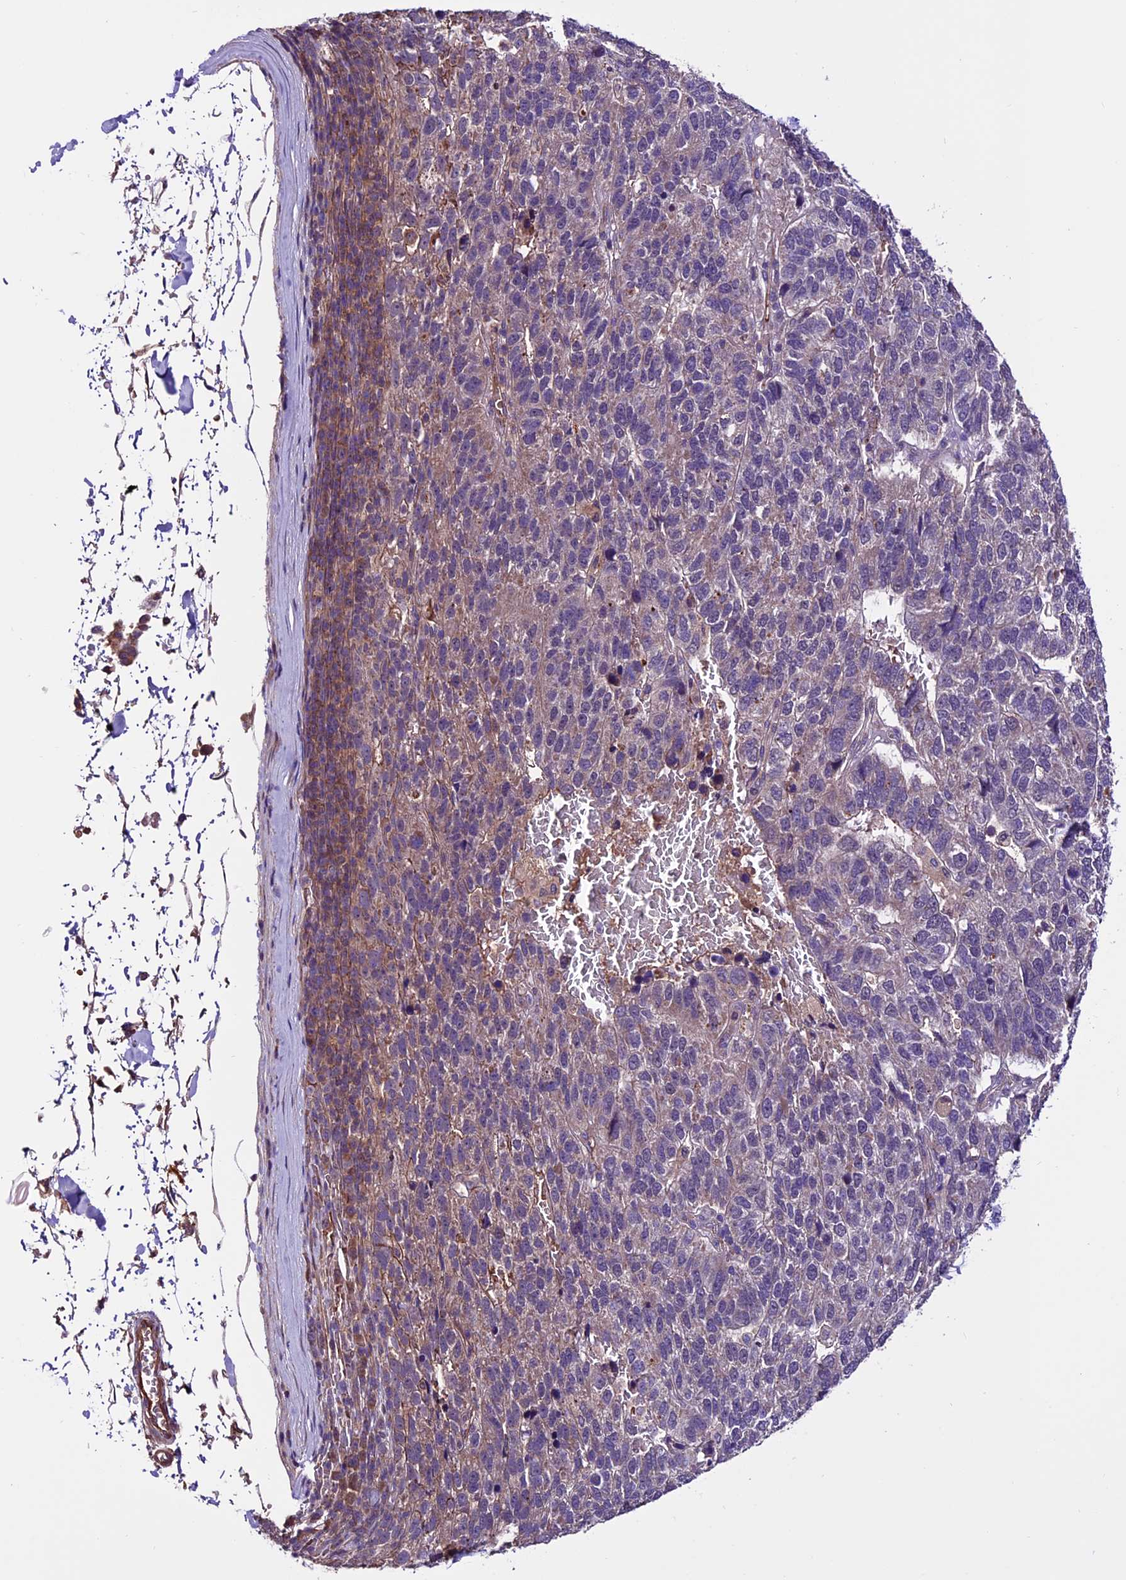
{"staining": {"intensity": "weak", "quantity": "25%-75%", "location": "cytoplasmic/membranous"}, "tissue": "pancreatic cancer", "cell_type": "Tumor cells", "image_type": "cancer", "snomed": [{"axis": "morphology", "description": "Adenocarcinoma, NOS"}, {"axis": "topography", "description": "Pancreas"}], "caption": "Weak cytoplasmic/membranous expression for a protein is present in about 25%-75% of tumor cells of pancreatic adenocarcinoma using IHC.", "gene": "RINL", "patient": {"sex": "female", "age": 61}}